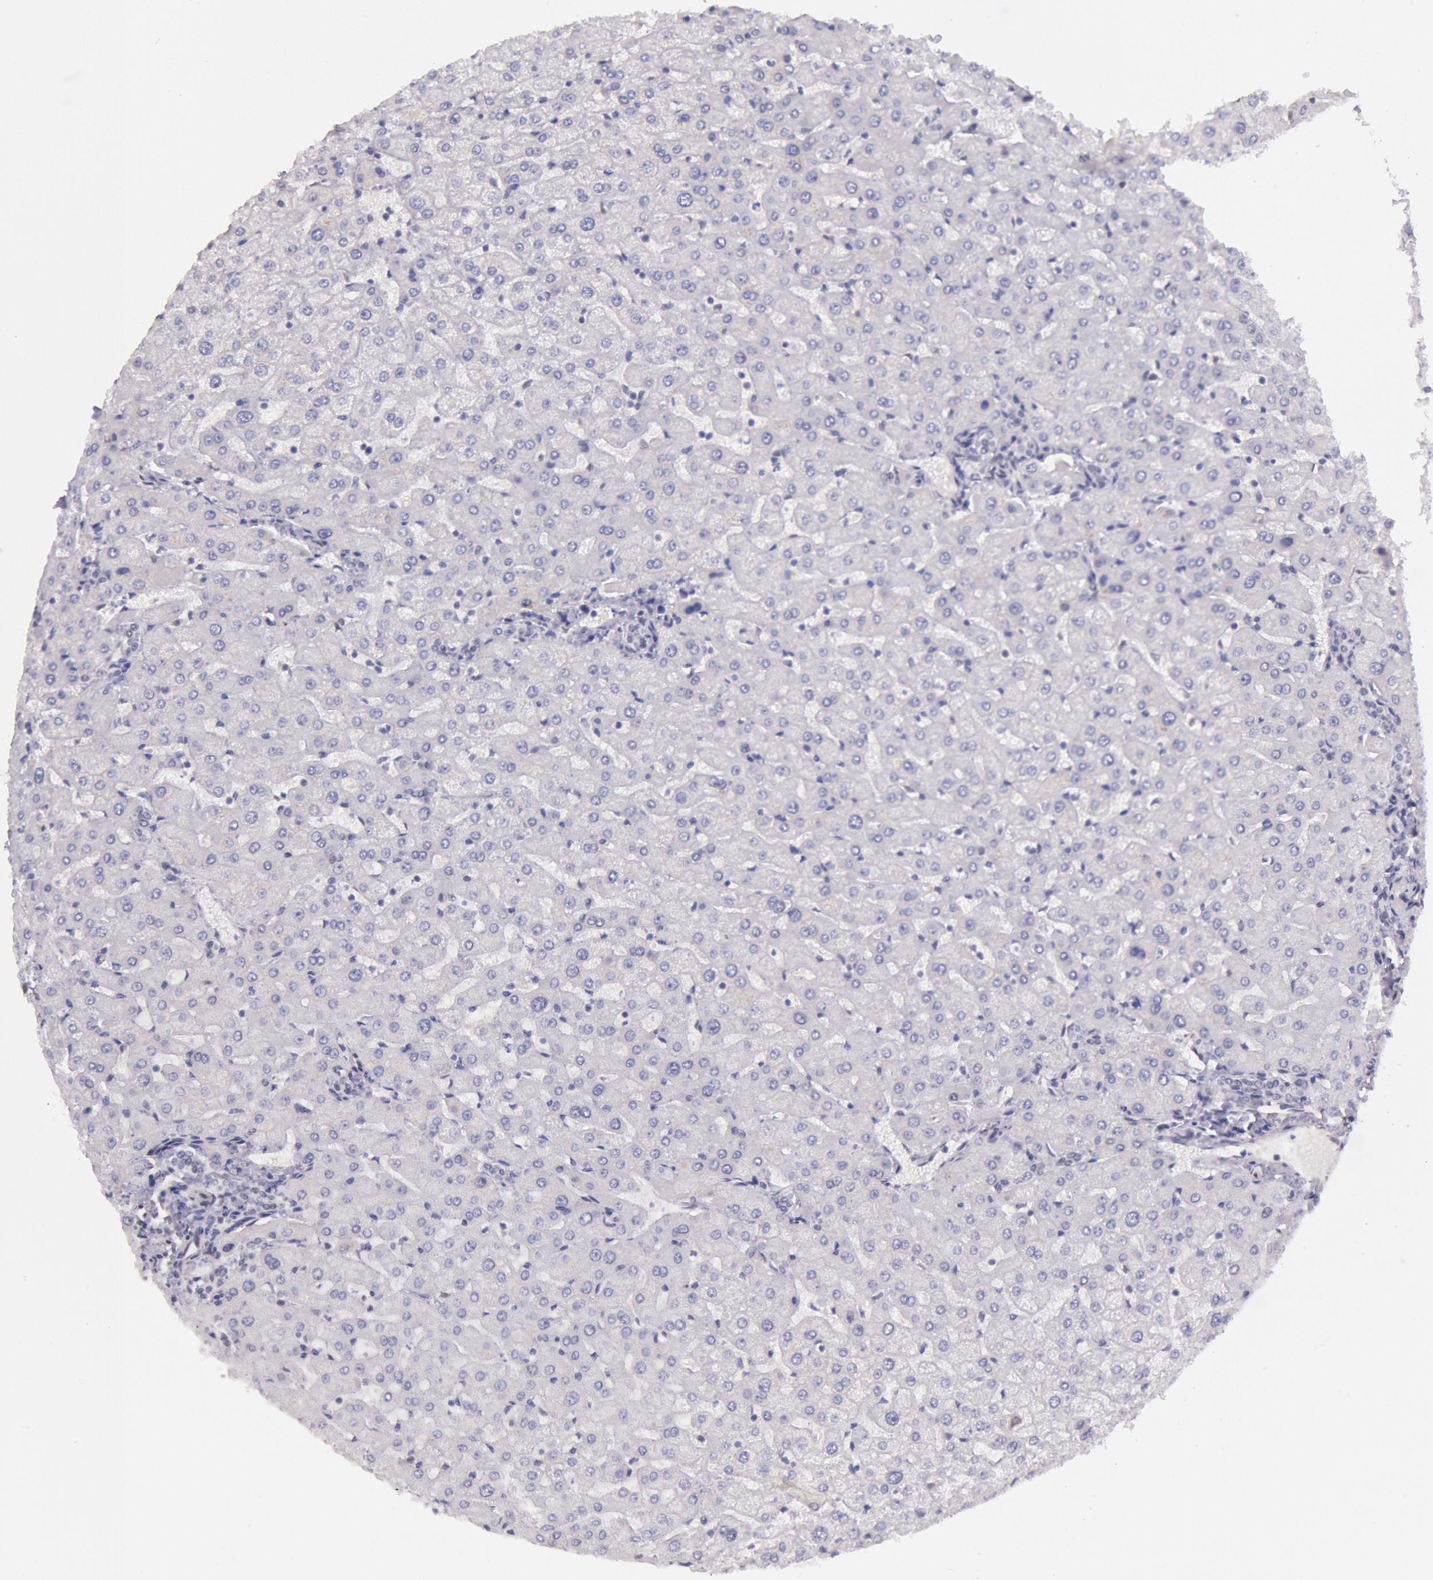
{"staining": {"intensity": "negative", "quantity": "none", "location": "none"}, "tissue": "liver", "cell_type": "Cholangiocytes", "image_type": "normal", "snomed": [{"axis": "morphology", "description": "Normal tissue, NOS"}, {"axis": "morphology", "description": "Fibrosis, NOS"}, {"axis": "topography", "description": "Liver"}], "caption": "This image is of benign liver stained with immunohistochemistry (IHC) to label a protein in brown with the nuclei are counter-stained blue. There is no expression in cholangiocytes.", "gene": "TASL", "patient": {"sex": "female", "age": 29}}